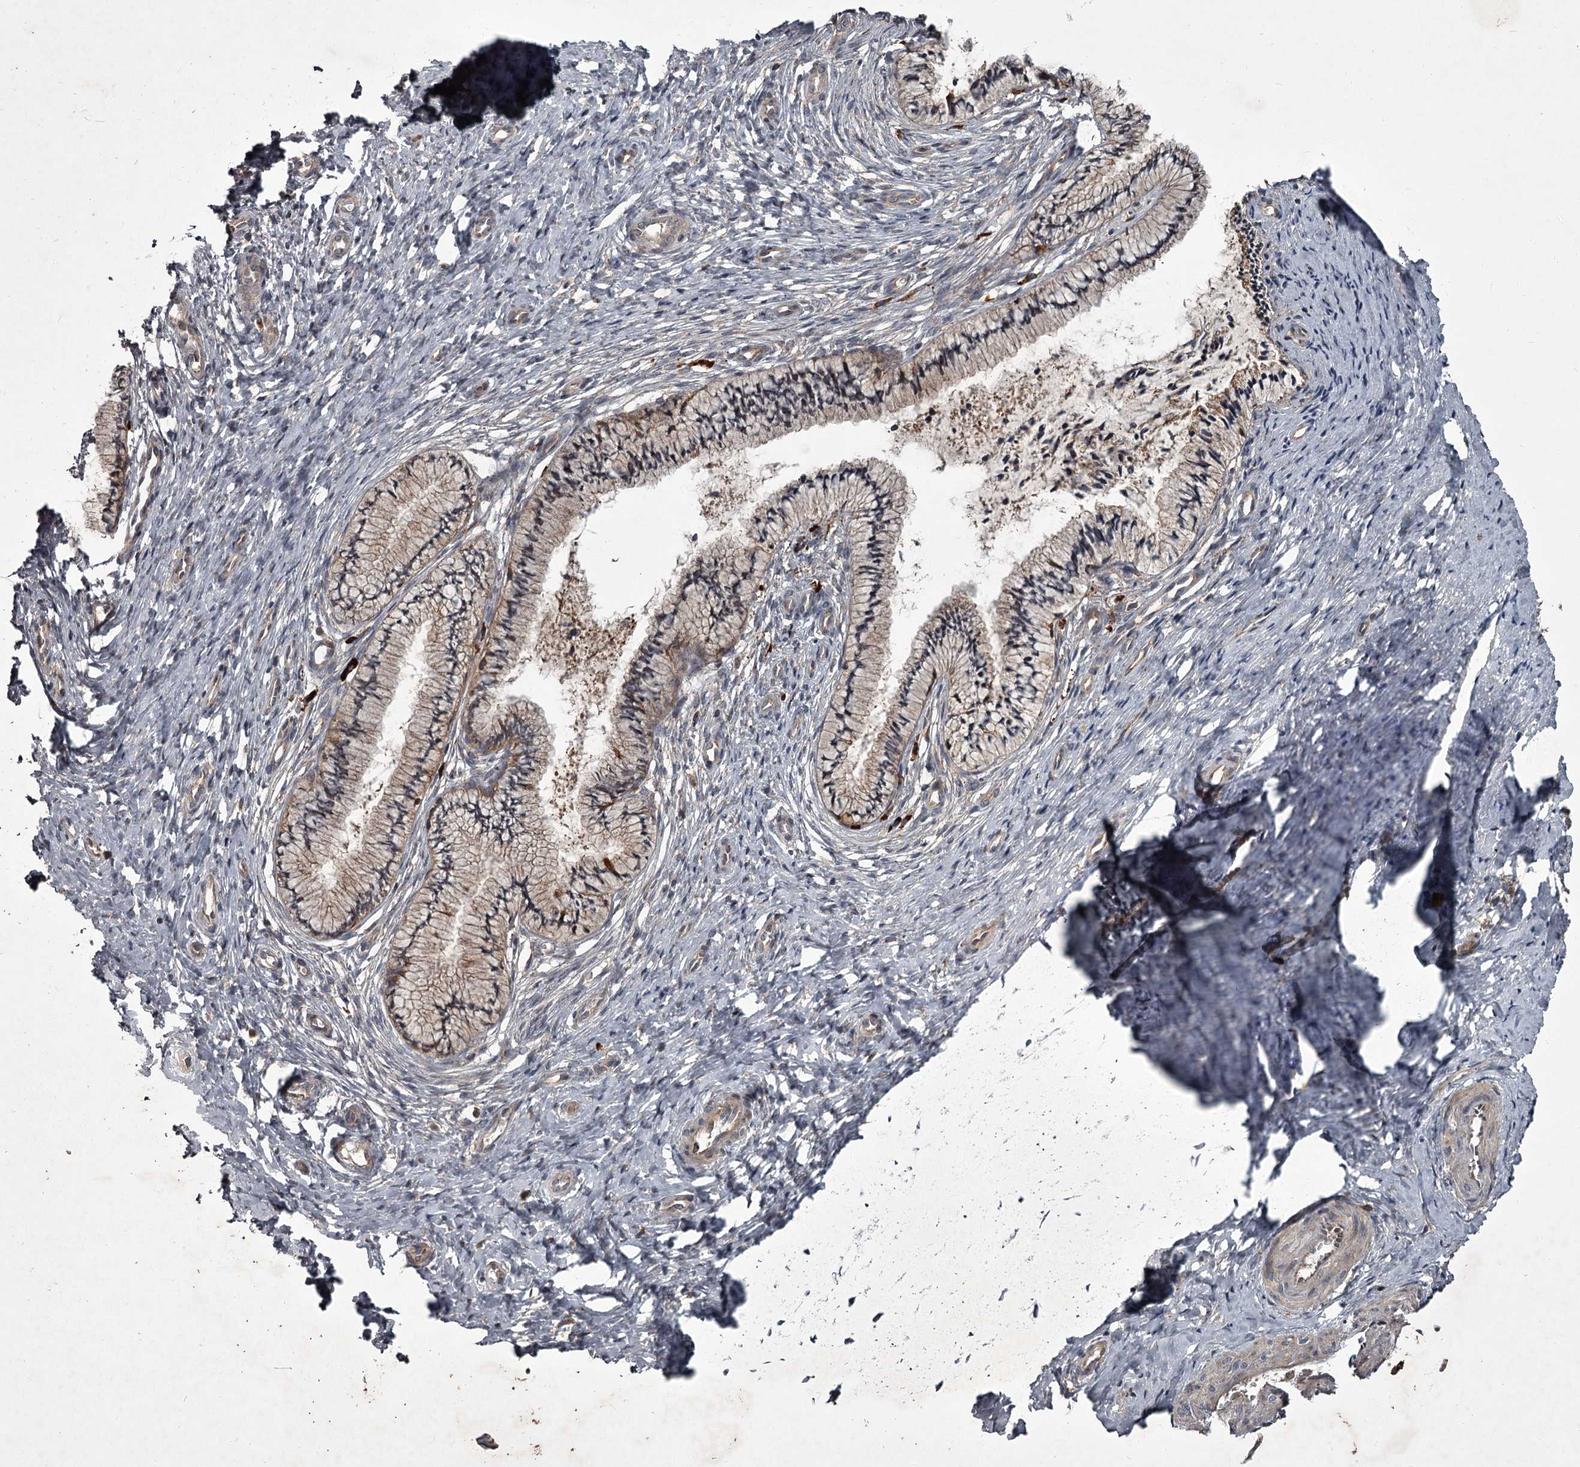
{"staining": {"intensity": "weak", "quantity": "<25%", "location": "cytoplasmic/membranous"}, "tissue": "cervix", "cell_type": "Glandular cells", "image_type": "normal", "snomed": [{"axis": "morphology", "description": "Normal tissue, NOS"}, {"axis": "topography", "description": "Cervix"}], "caption": "Glandular cells show no significant protein positivity in benign cervix. (IHC, brightfield microscopy, high magnification).", "gene": "UNC93B1", "patient": {"sex": "female", "age": 36}}